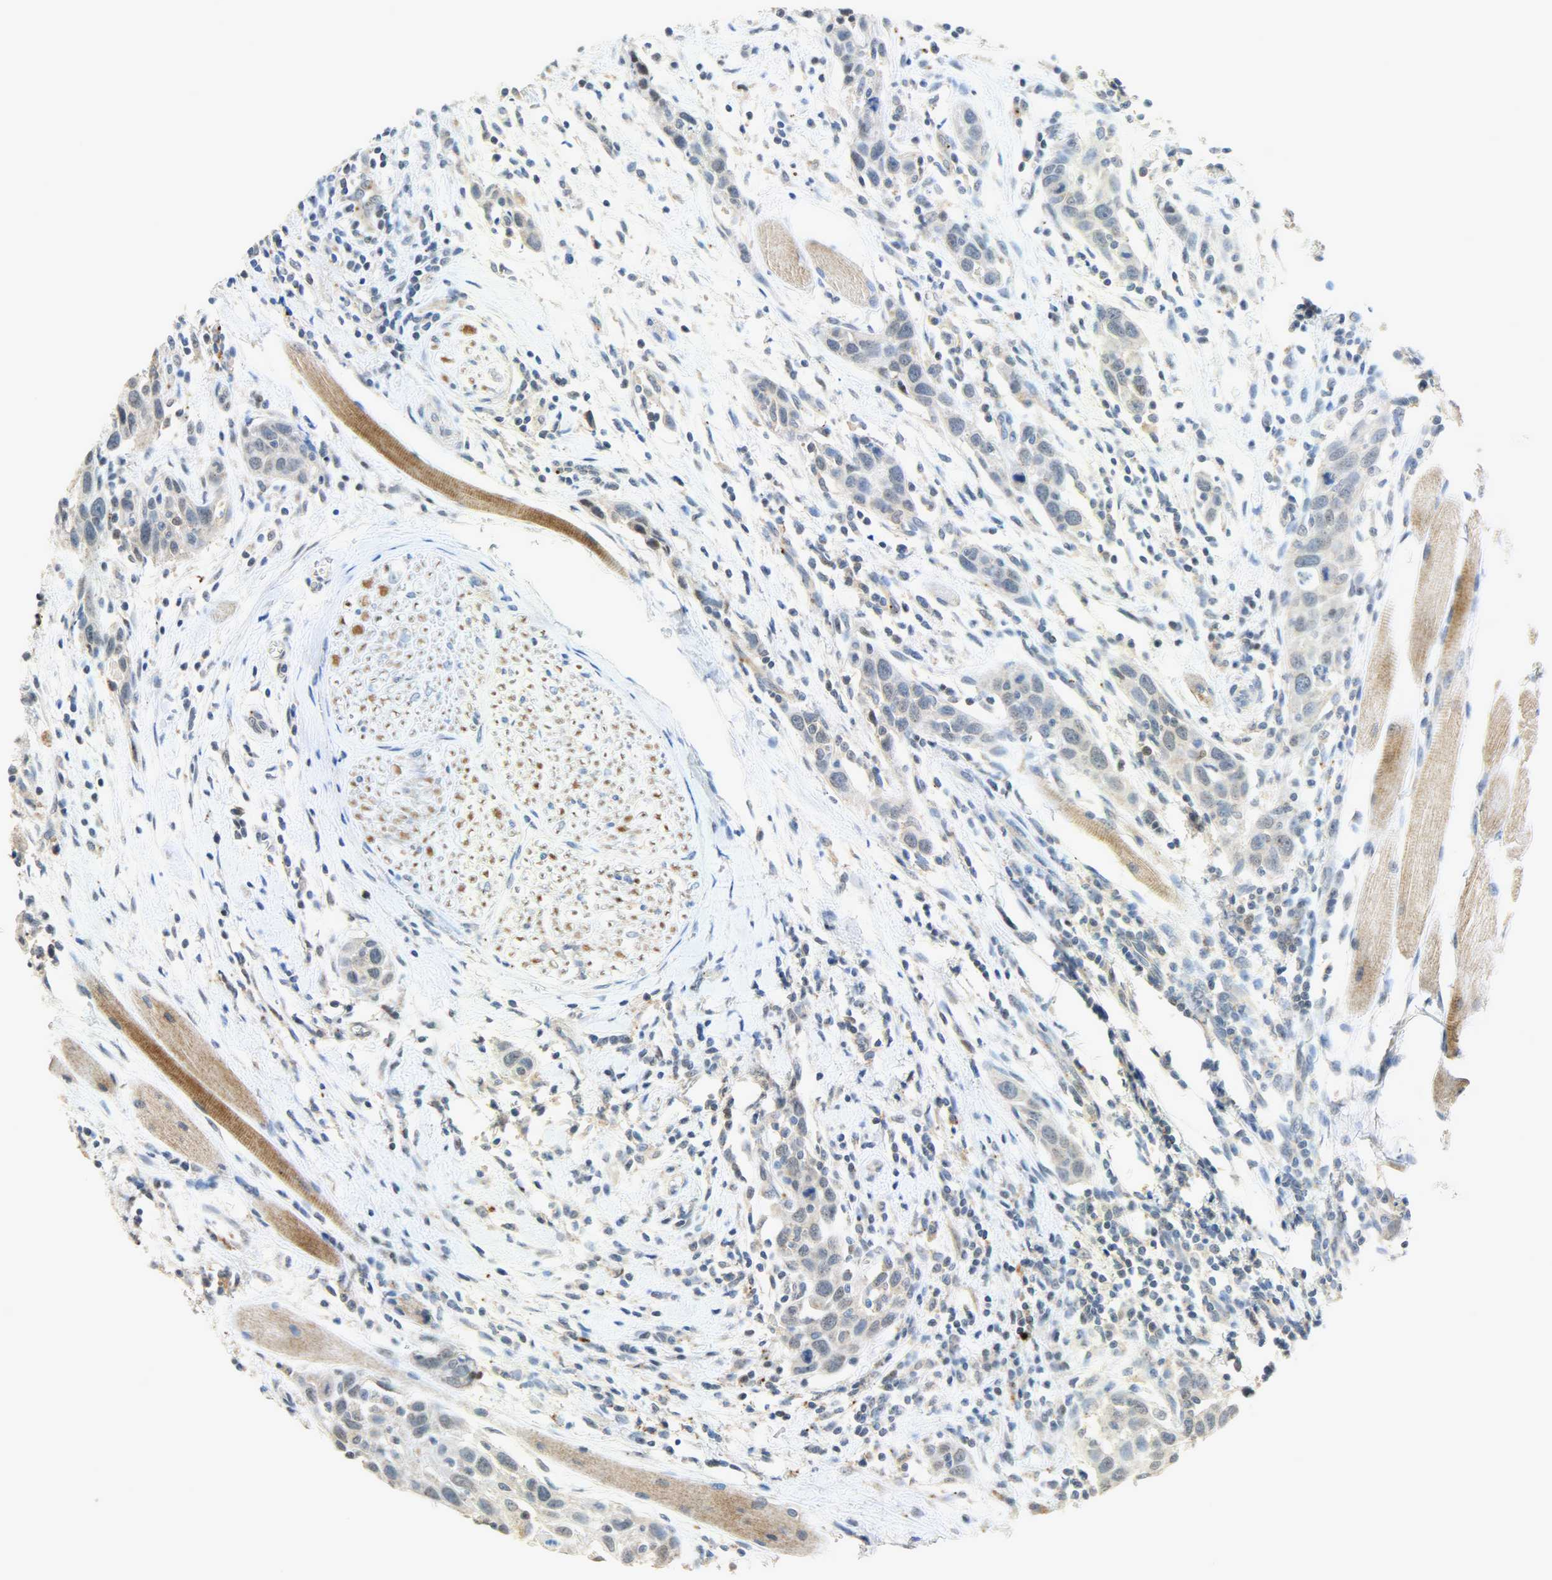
{"staining": {"intensity": "weak", "quantity": ">75%", "location": "cytoplasmic/membranous"}, "tissue": "head and neck cancer", "cell_type": "Tumor cells", "image_type": "cancer", "snomed": [{"axis": "morphology", "description": "Normal tissue, NOS"}, {"axis": "morphology", "description": "Squamous cell carcinoma, NOS"}, {"axis": "topography", "description": "Oral tissue"}, {"axis": "topography", "description": "Head-Neck"}], "caption": "Immunohistochemistry micrograph of neoplastic tissue: human head and neck squamous cell carcinoma stained using IHC exhibits low levels of weak protein expression localized specifically in the cytoplasmic/membranous of tumor cells, appearing as a cytoplasmic/membranous brown color.", "gene": "GIT2", "patient": {"sex": "female", "age": 50}}